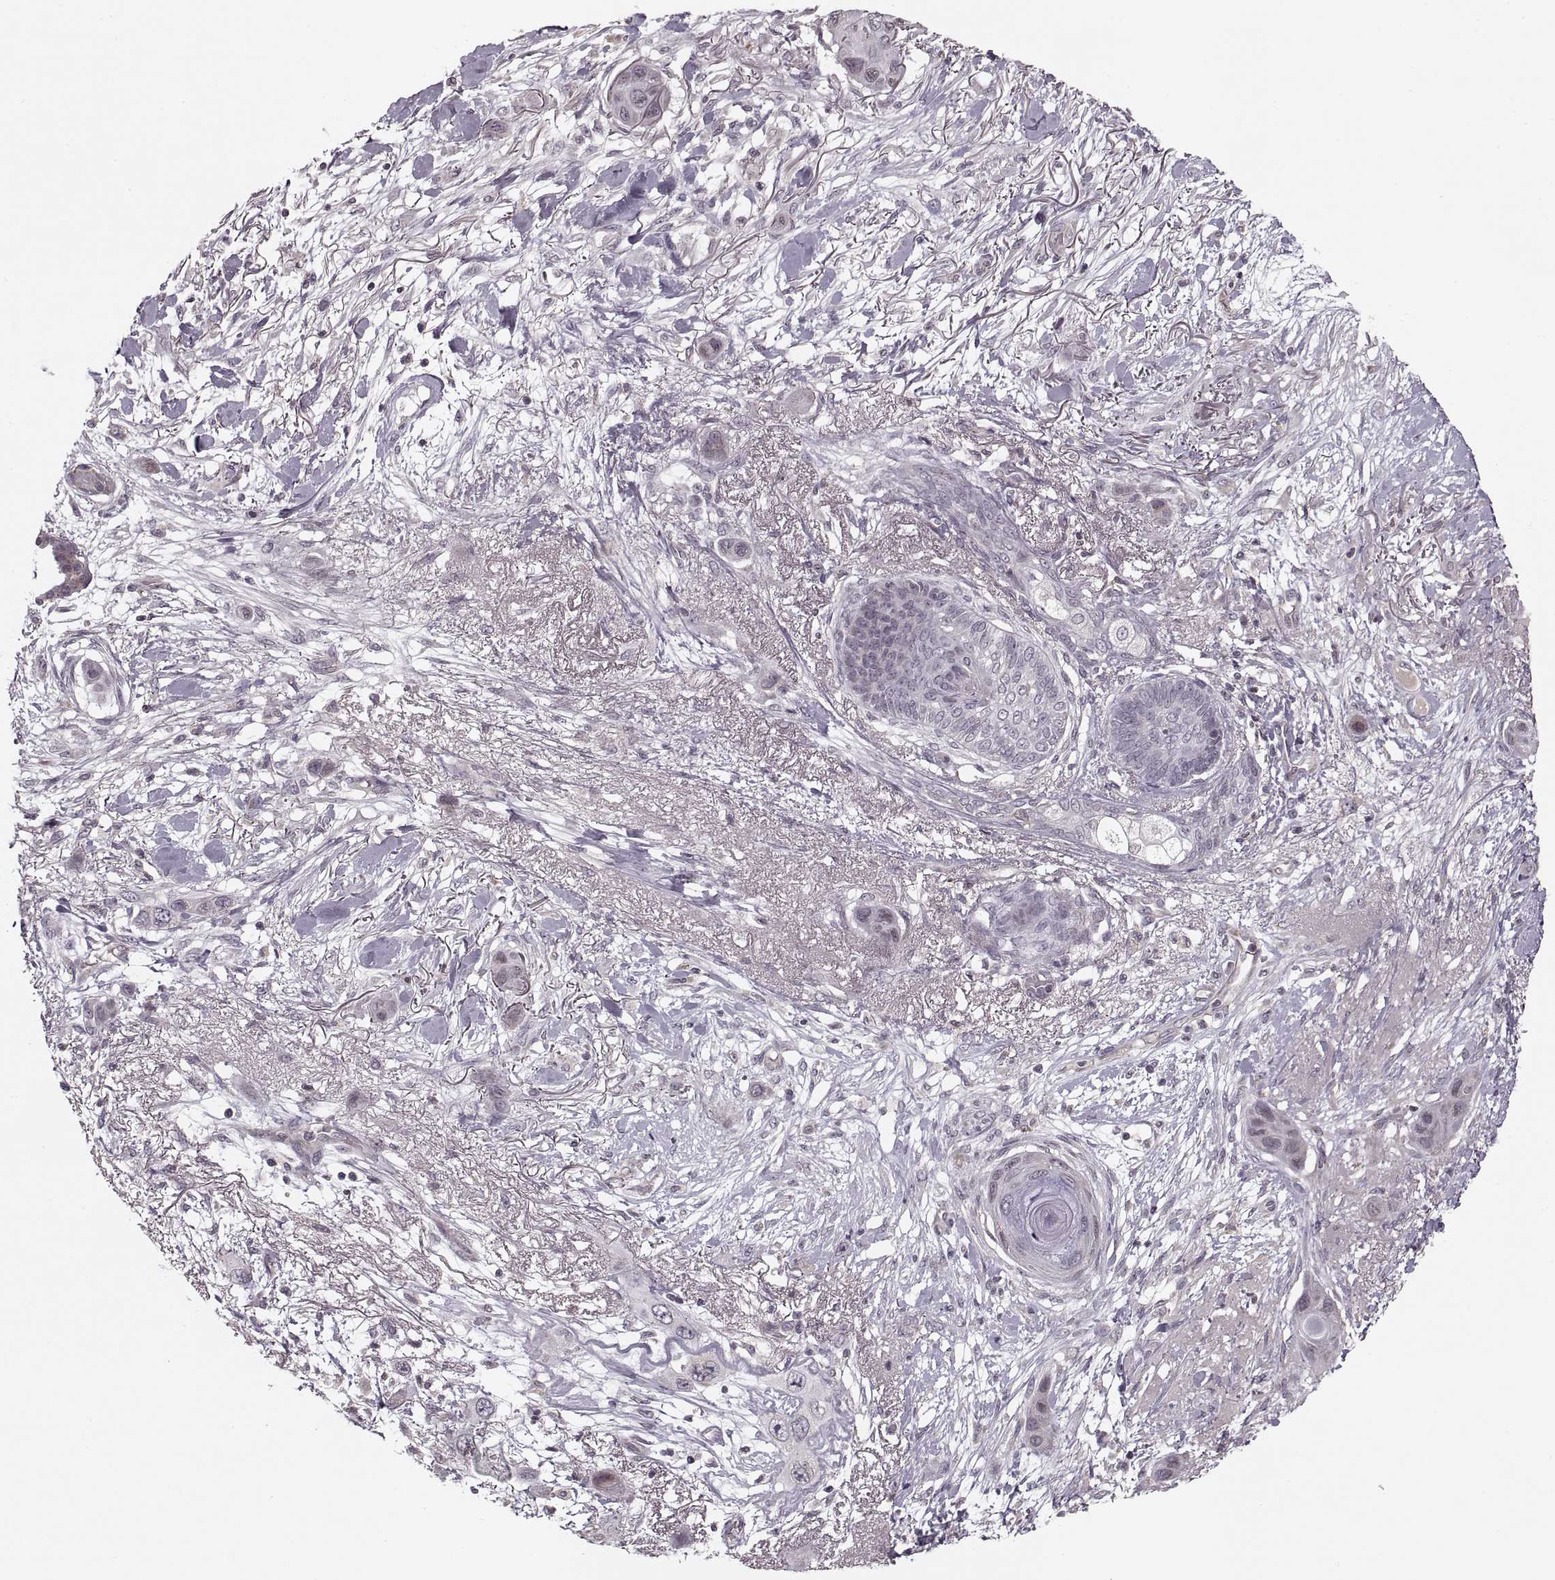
{"staining": {"intensity": "negative", "quantity": "none", "location": "none"}, "tissue": "skin cancer", "cell_type": "Tumor cells", "image_type": "cancer", "snomed": [{"axis": "morphology", "description": "Squamous cell carcinoma, NOS"}, {"axis": "topography", "description": "Skin"}], "caption": "IHC photomicrograph of neoplastic tissue: squamous cell carcinoma (skin) stained with DAB (3,3'-diaminobenzidine) displays no significant protein expression in tumor cells. (Brightfield microscopy of DAB IHC at high magnification).", "gene": "ASIC3", "patient": {"sex": "male", "age": 79}}